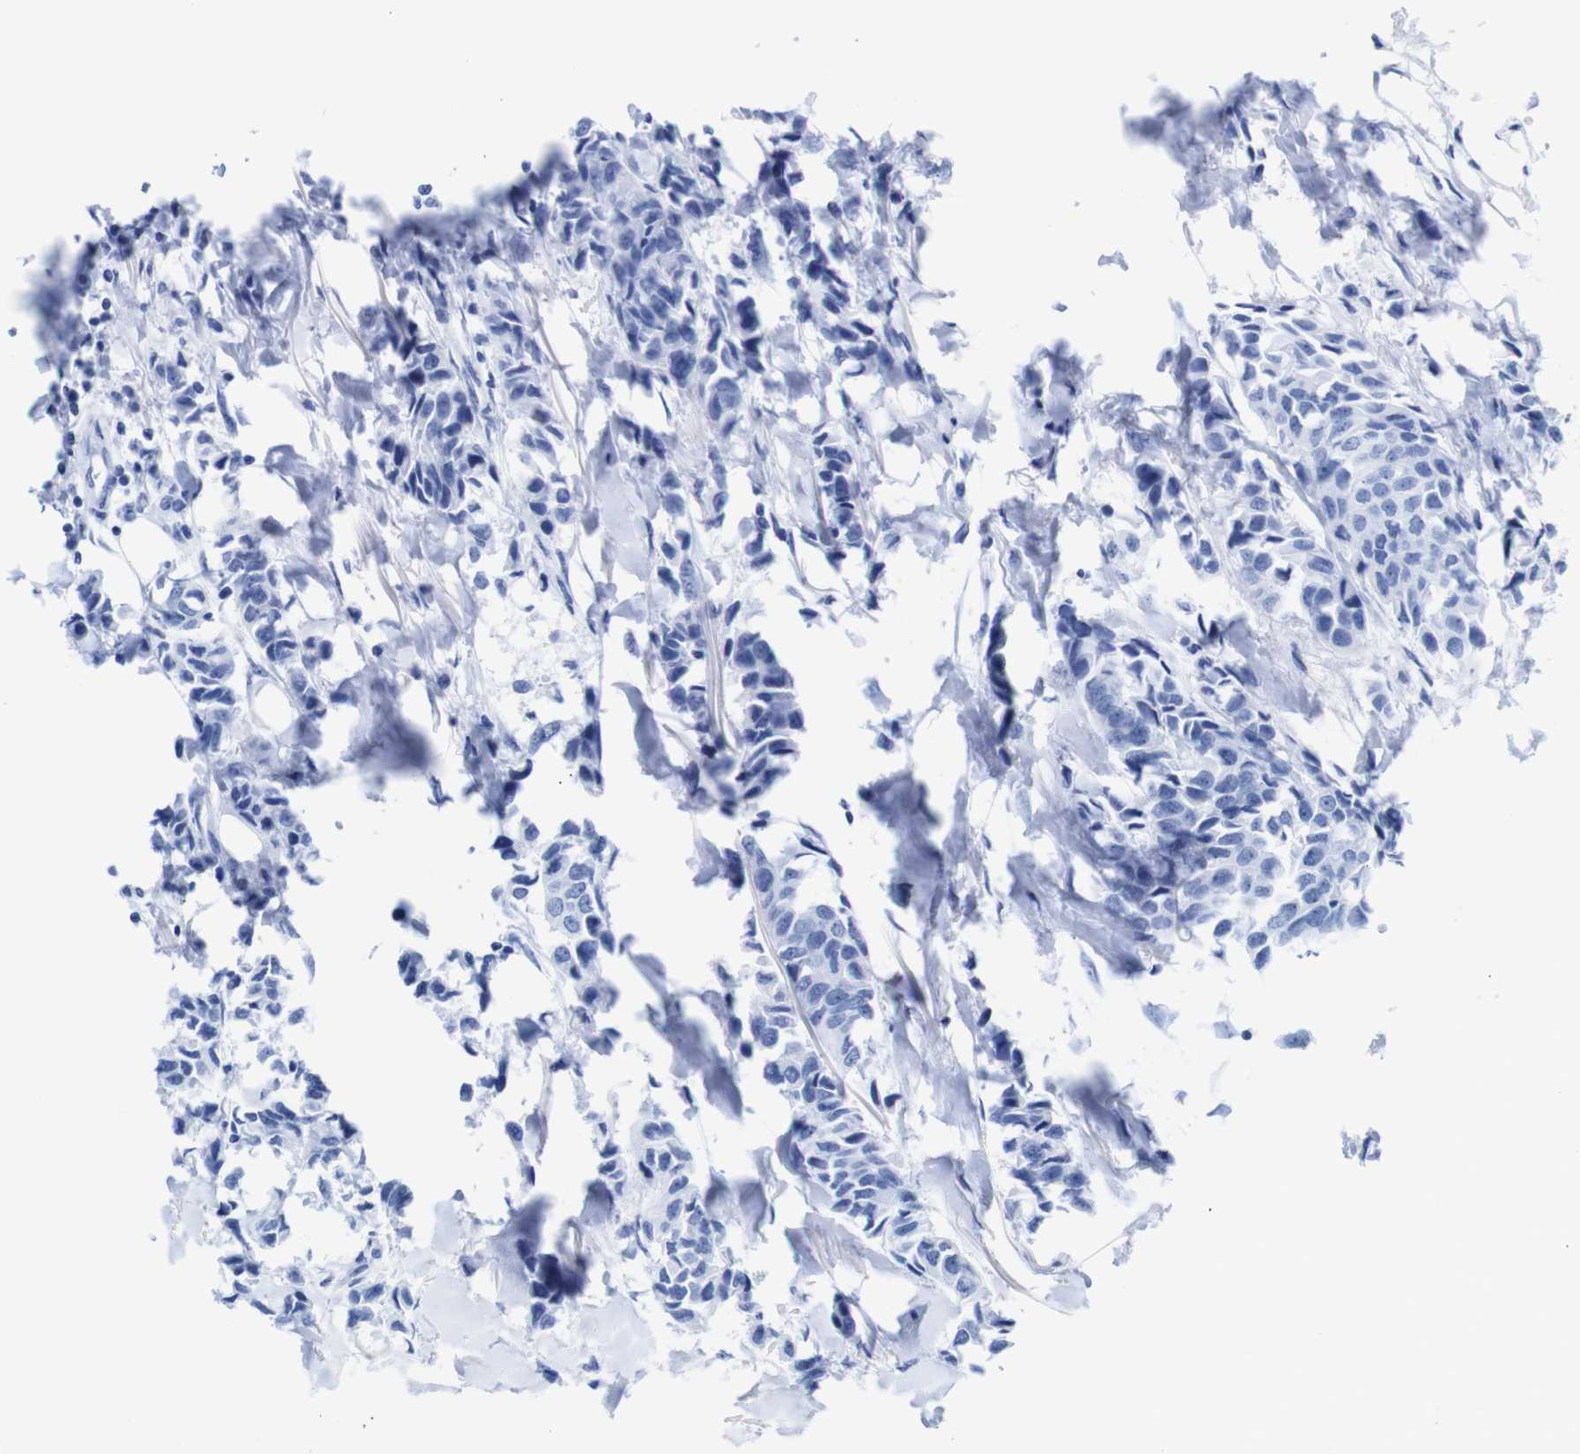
{"staining": {"intensity": "negative", "quantity": "none", "location": "none"}, "tissue": "breast cancer", "cell_type": "Tumor cells", "image_type": "cancer", "snomed": [{"axis": "morphology", "description": "Duct carcinoma"}, {"axis": "topography", "description": "Breast"}], "caption": "Tumor cells show no significant protein expression in breast infiltrating ductal carcinoma.", "gene": "TCEAL9", "patient": {"sex": "female", "age": 80}}